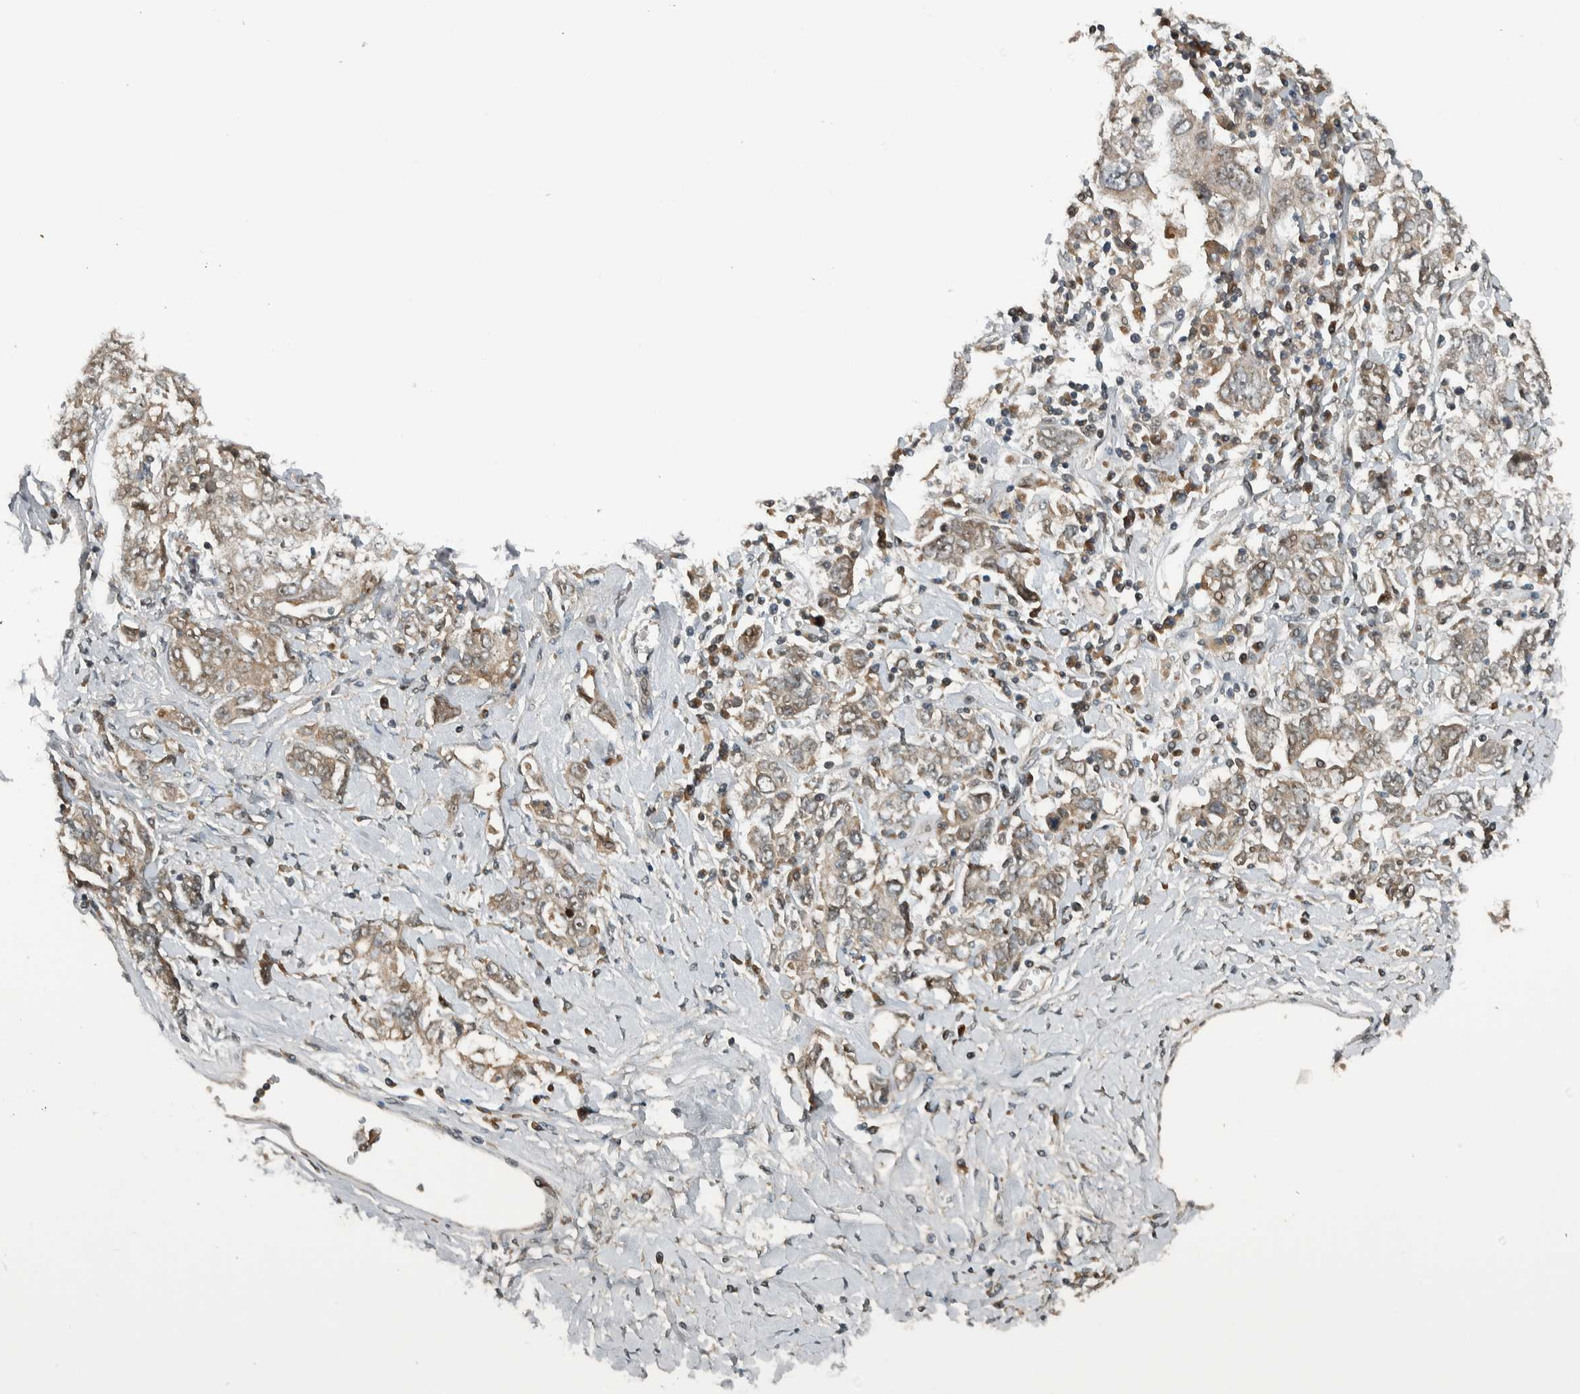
{"staining": {"intensity": "weak", "quantity": ">75%", "location": "cytoplasmic/membranous"}, "tissue": "ovarian cancer", "cell_type": "Tumor cells", "image_type": "cancer", "snomed": [{"axis": "morphology", "description": "Carcinoma, endometroid"}, {"axis": "topography", "description": "Ovary"}], "caption": "DAB immunohistochemical staining of ovarian endometroid carcinoma shows weak cytoplasmic/membranous protein positivity in approximately >75% of tumor cells. (brown staining indicates protein expression, while blue staining denotes nuclei).", "gene": "XPO5", "patient": {"sex": "female", "age": 62}}